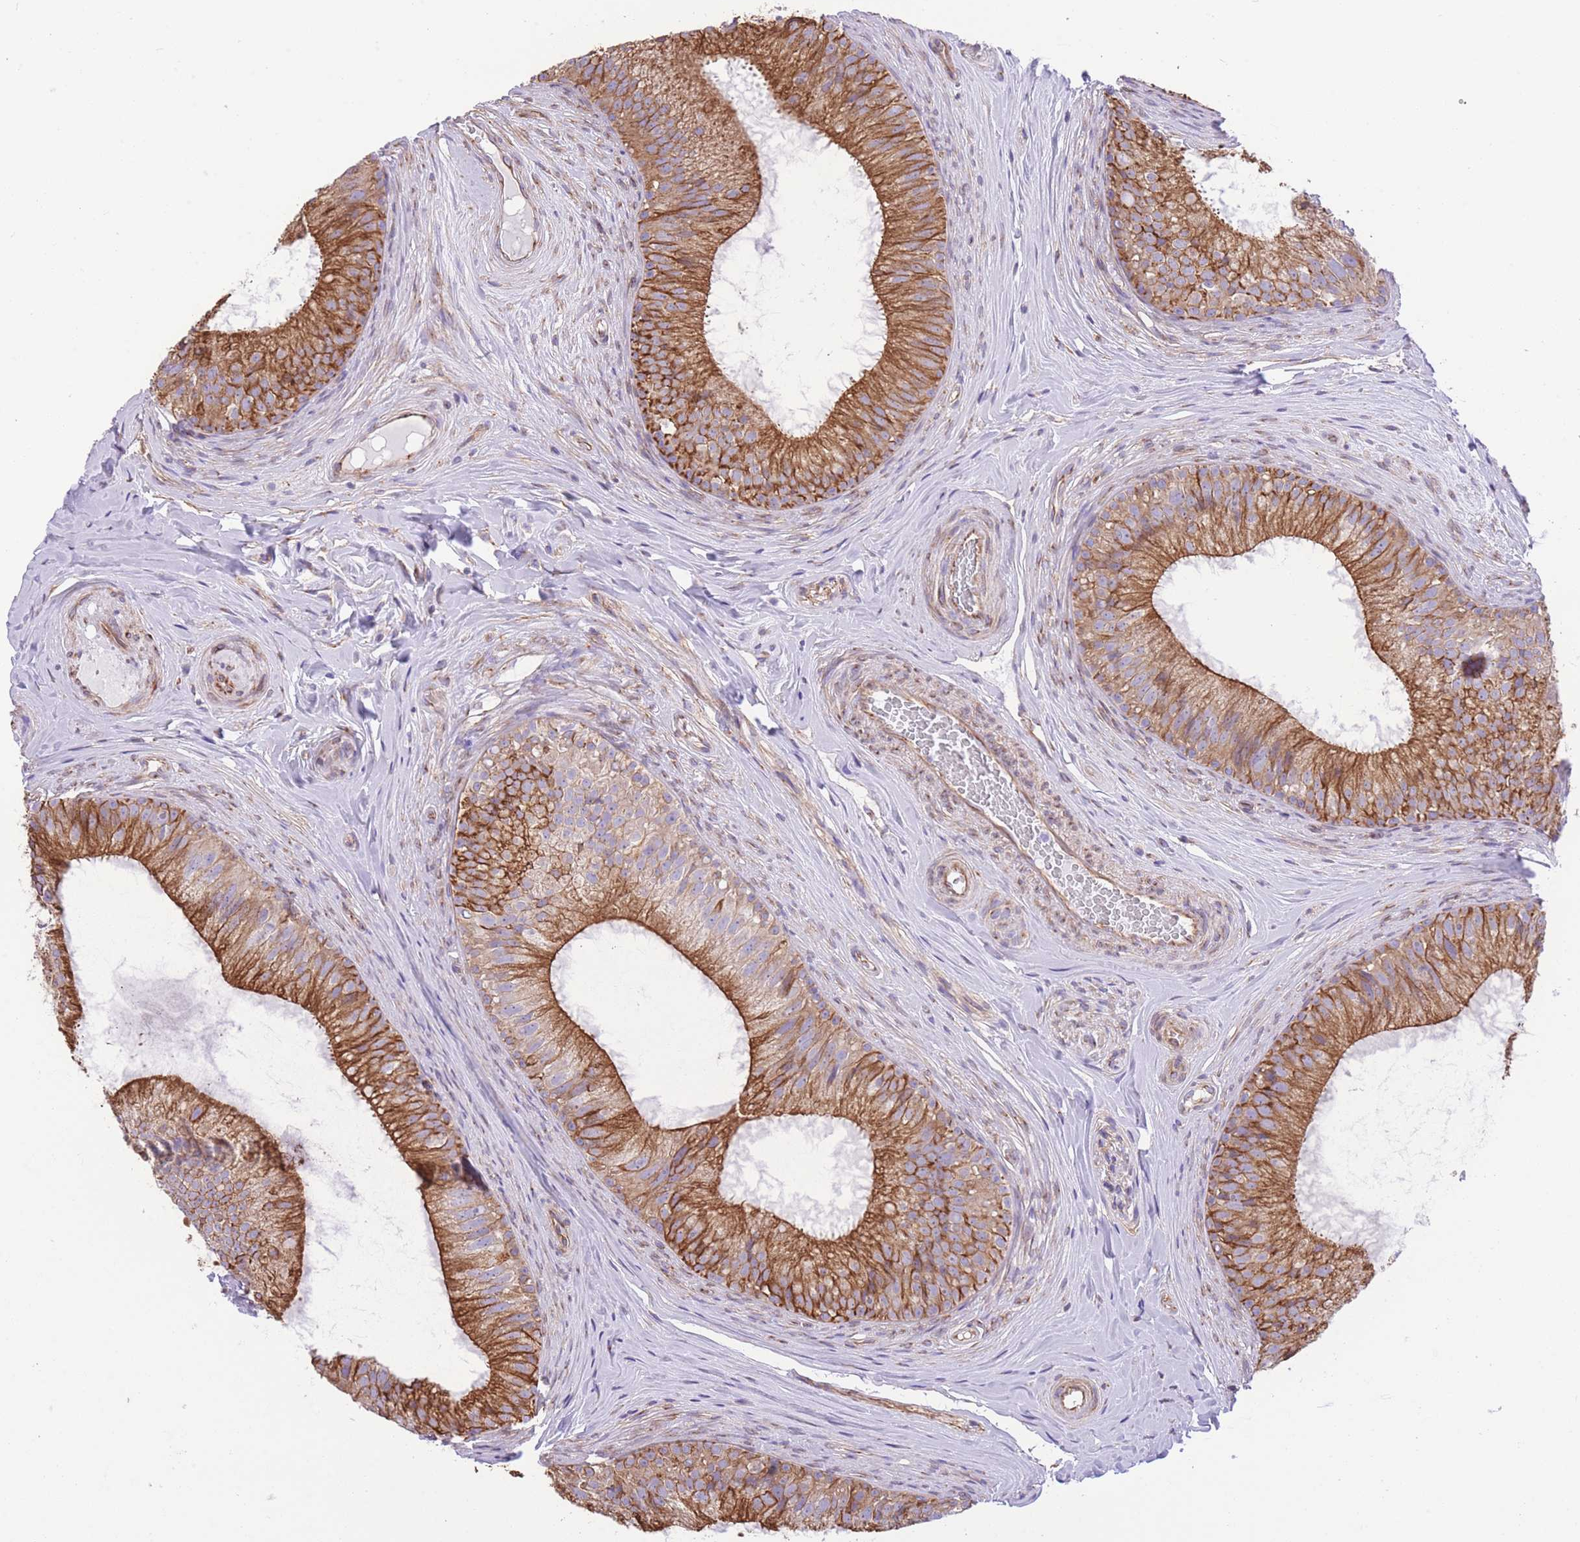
{"staining": {"intensity": "strong", "quantity": ">75%", "location": "cytoplasmic/membranous"}, "tissue": "epididymis", "cell_type": "Glandular cells", "image_type": "normal", "snomed": [{"axis": "morphology", "description": "Normal tissue, NOS"}, {"axis": "topography", "description": "Epididymis"}], "caption": "Brown immunohistochemical staining in unremarkable epididymis demonstrates strong cytoplasmic/membranous staining in about >75% of glandular cells.", "gene": "RHOU", "patient": {"sex": "male", "age": 34}}